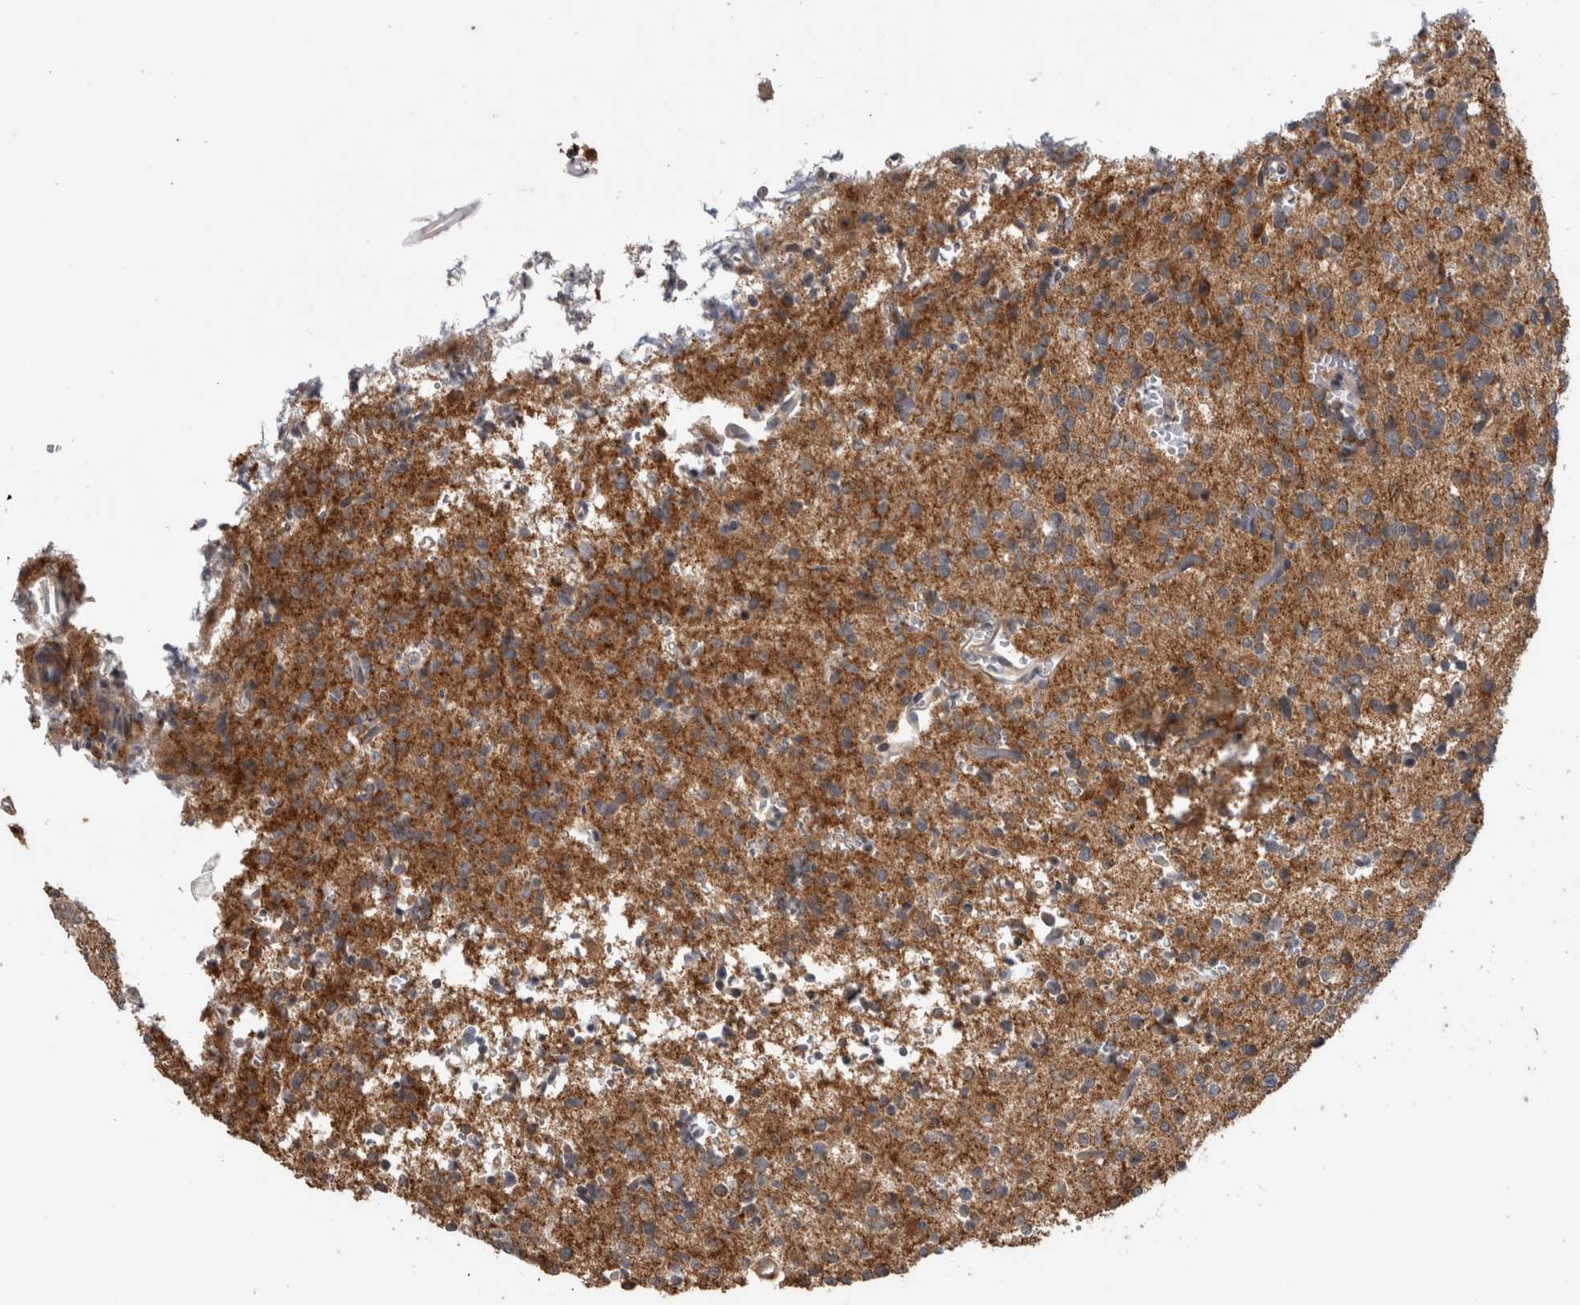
{"staining": {"intensity": "moderate", "quantity": ">75%", "location": "cytoplasmic/membranous"}, "tissue": "glioma", "cell_type": "Tumor cells", "image_type": "cancer", "snomed": [{"axis": "morphology", "description": "Glioma, malignant, High grade"}, {"axis": "topography", "description": "Brain"}], "caption": "High-grade glioma (malignant) stained with DAB immunohistochemistry (IHC) shows medium levels of moderate cytoplasmic/membranous expression in approximately >75% of tumor cells.", "gene": "ADGRL3", "patient": {"sex": "female", "age": 62}}